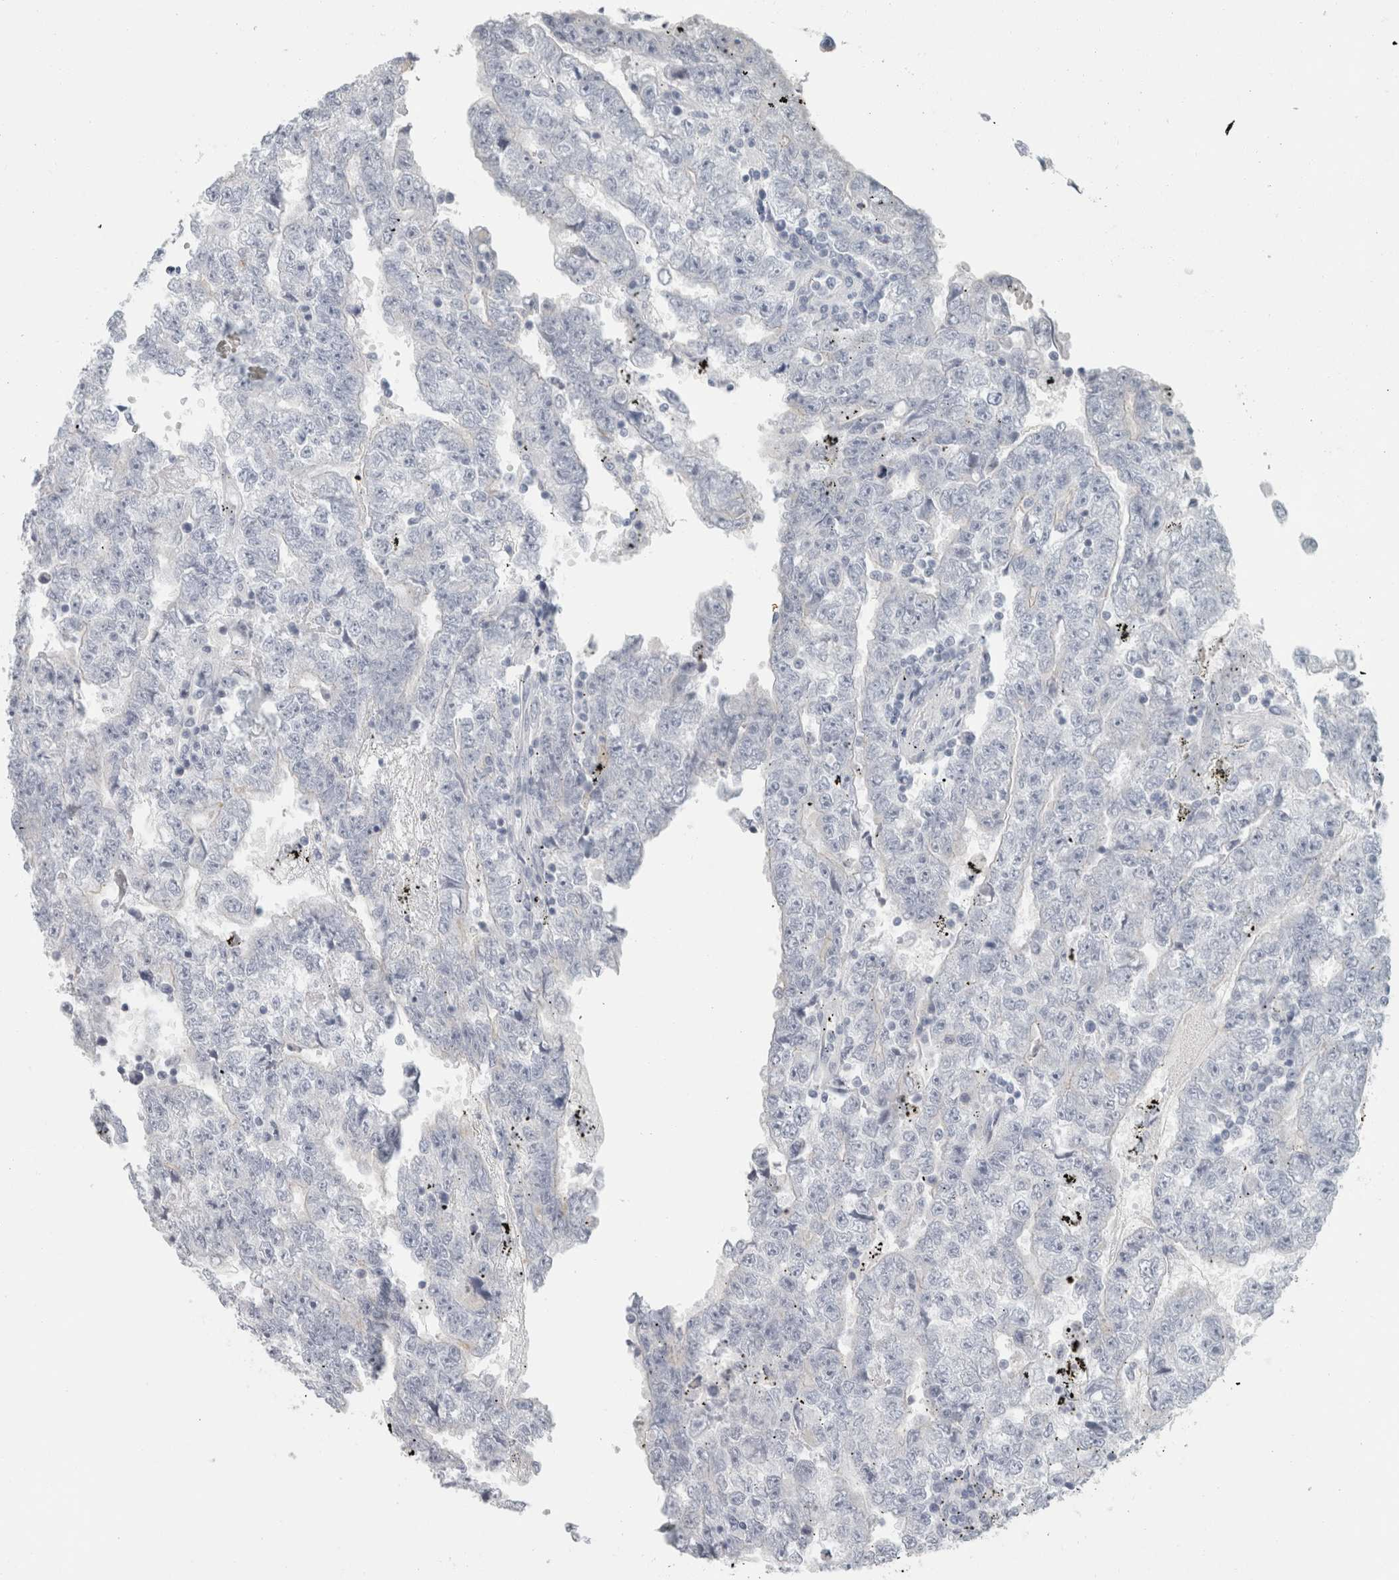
{"staining": {"intensity": "negative", "quantity": "none", "location": "none"}, "tissue": "testis cancer", "cell_type": "Tumor cells", "image_type": "cancer", "snomed": [{"axis": "morphology", "description": "Carcinoma, Embryonal, NOS"}, {"axis": "topography", "description": "Testis"}], "caption": "Histopathology image shows no significant protein staining in tumor cells of embryonal carcinoma (testis). (DAB immunohistochemistry (IHC) visualized using brightfield microscopy, high magnification).", "gene": "SLC28A3", "patient": {"sex": "male", "age": 25}}